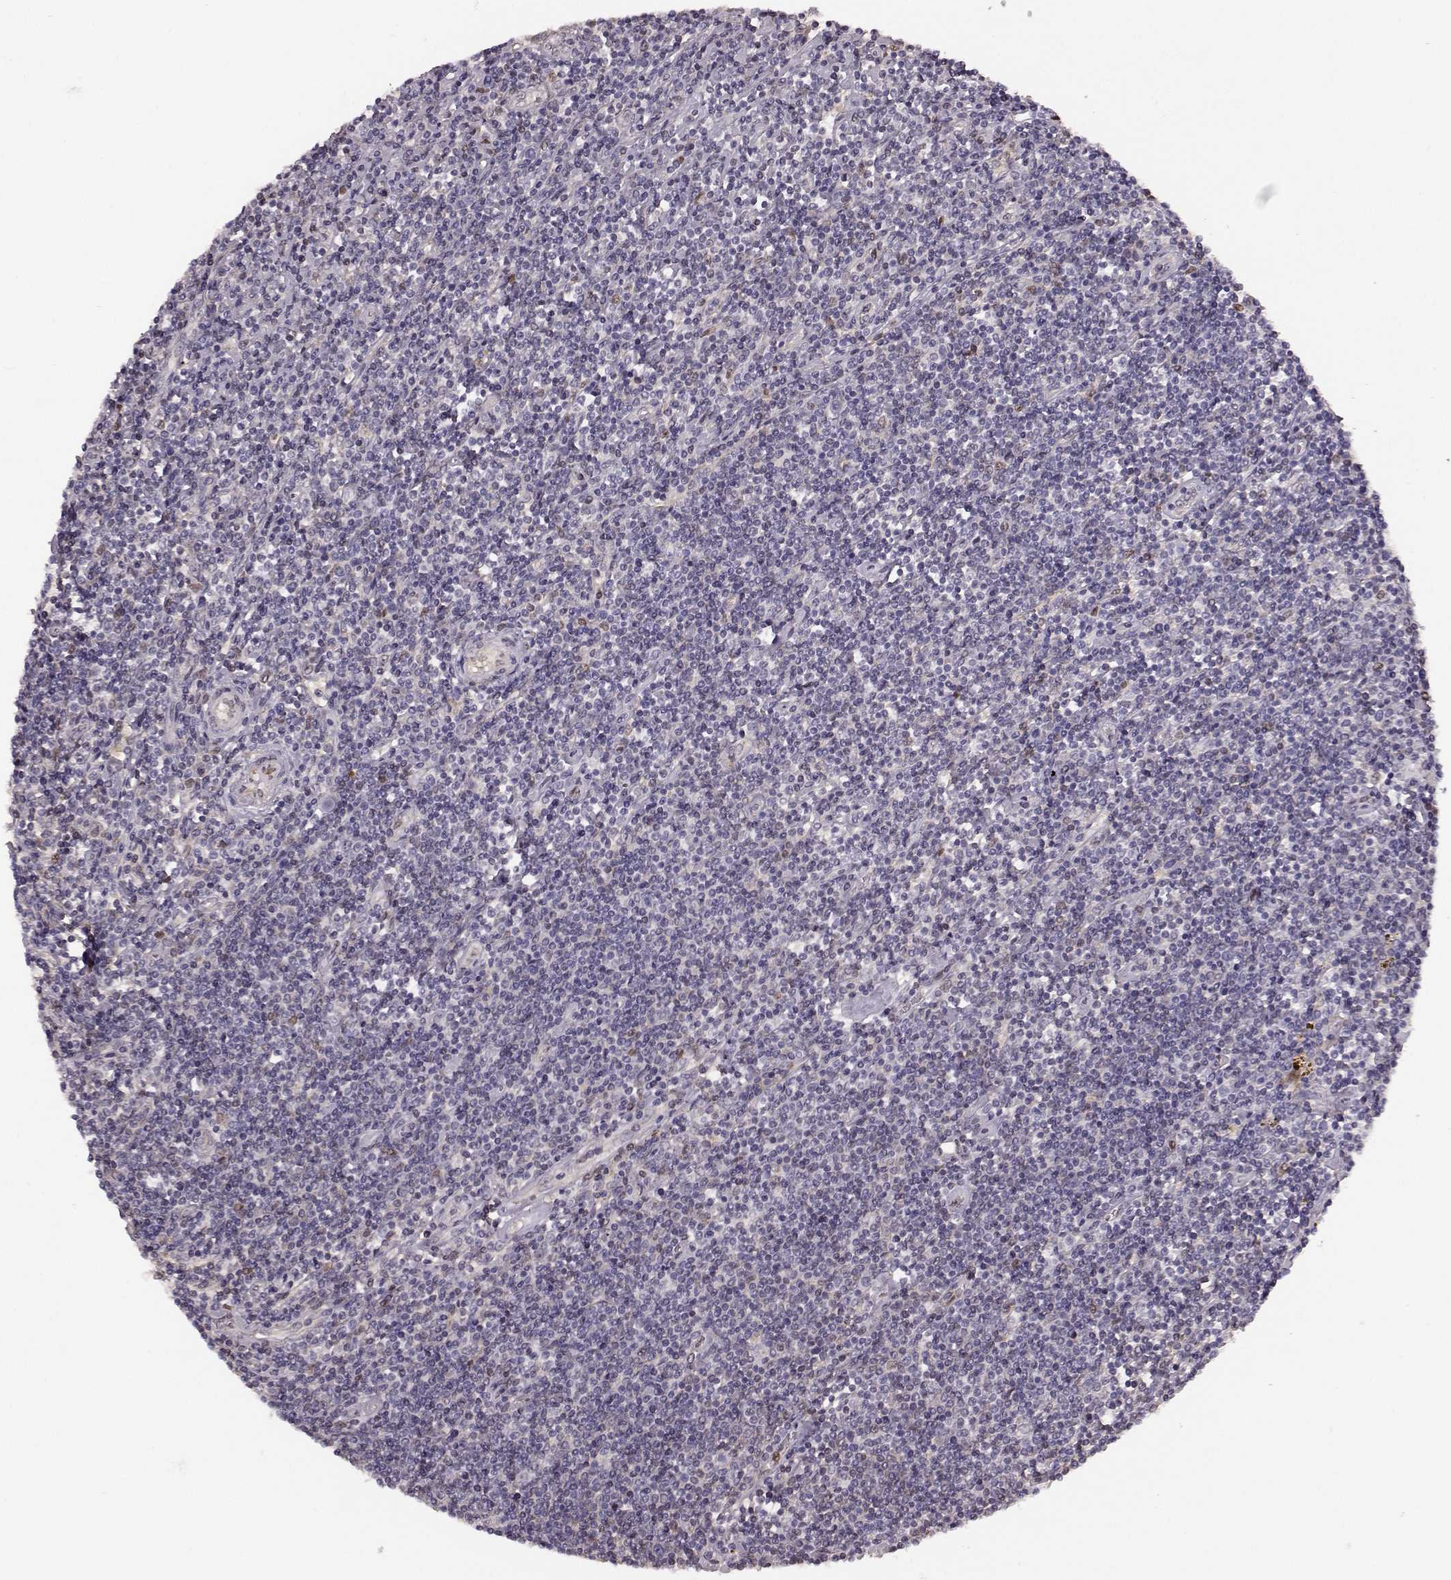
{"staining": {"intensity": "negative", "quantity": "none", "location": "none"}, "tissue": "lymphoma", "cell_type": "Tumor cells", "image_type": "cancer", "snomed": [{"axis": "morphology", "description": "Hodgkin's disease, NOS"}, {"axis": "topography", "description": "Lymph node"}], "caption": "Hodgkin's disease was stained to show a protein in brown. There is no significant staining in tumor cells.", "gene": "KLF6", "patient": {"sex": "male", "age": 40}}